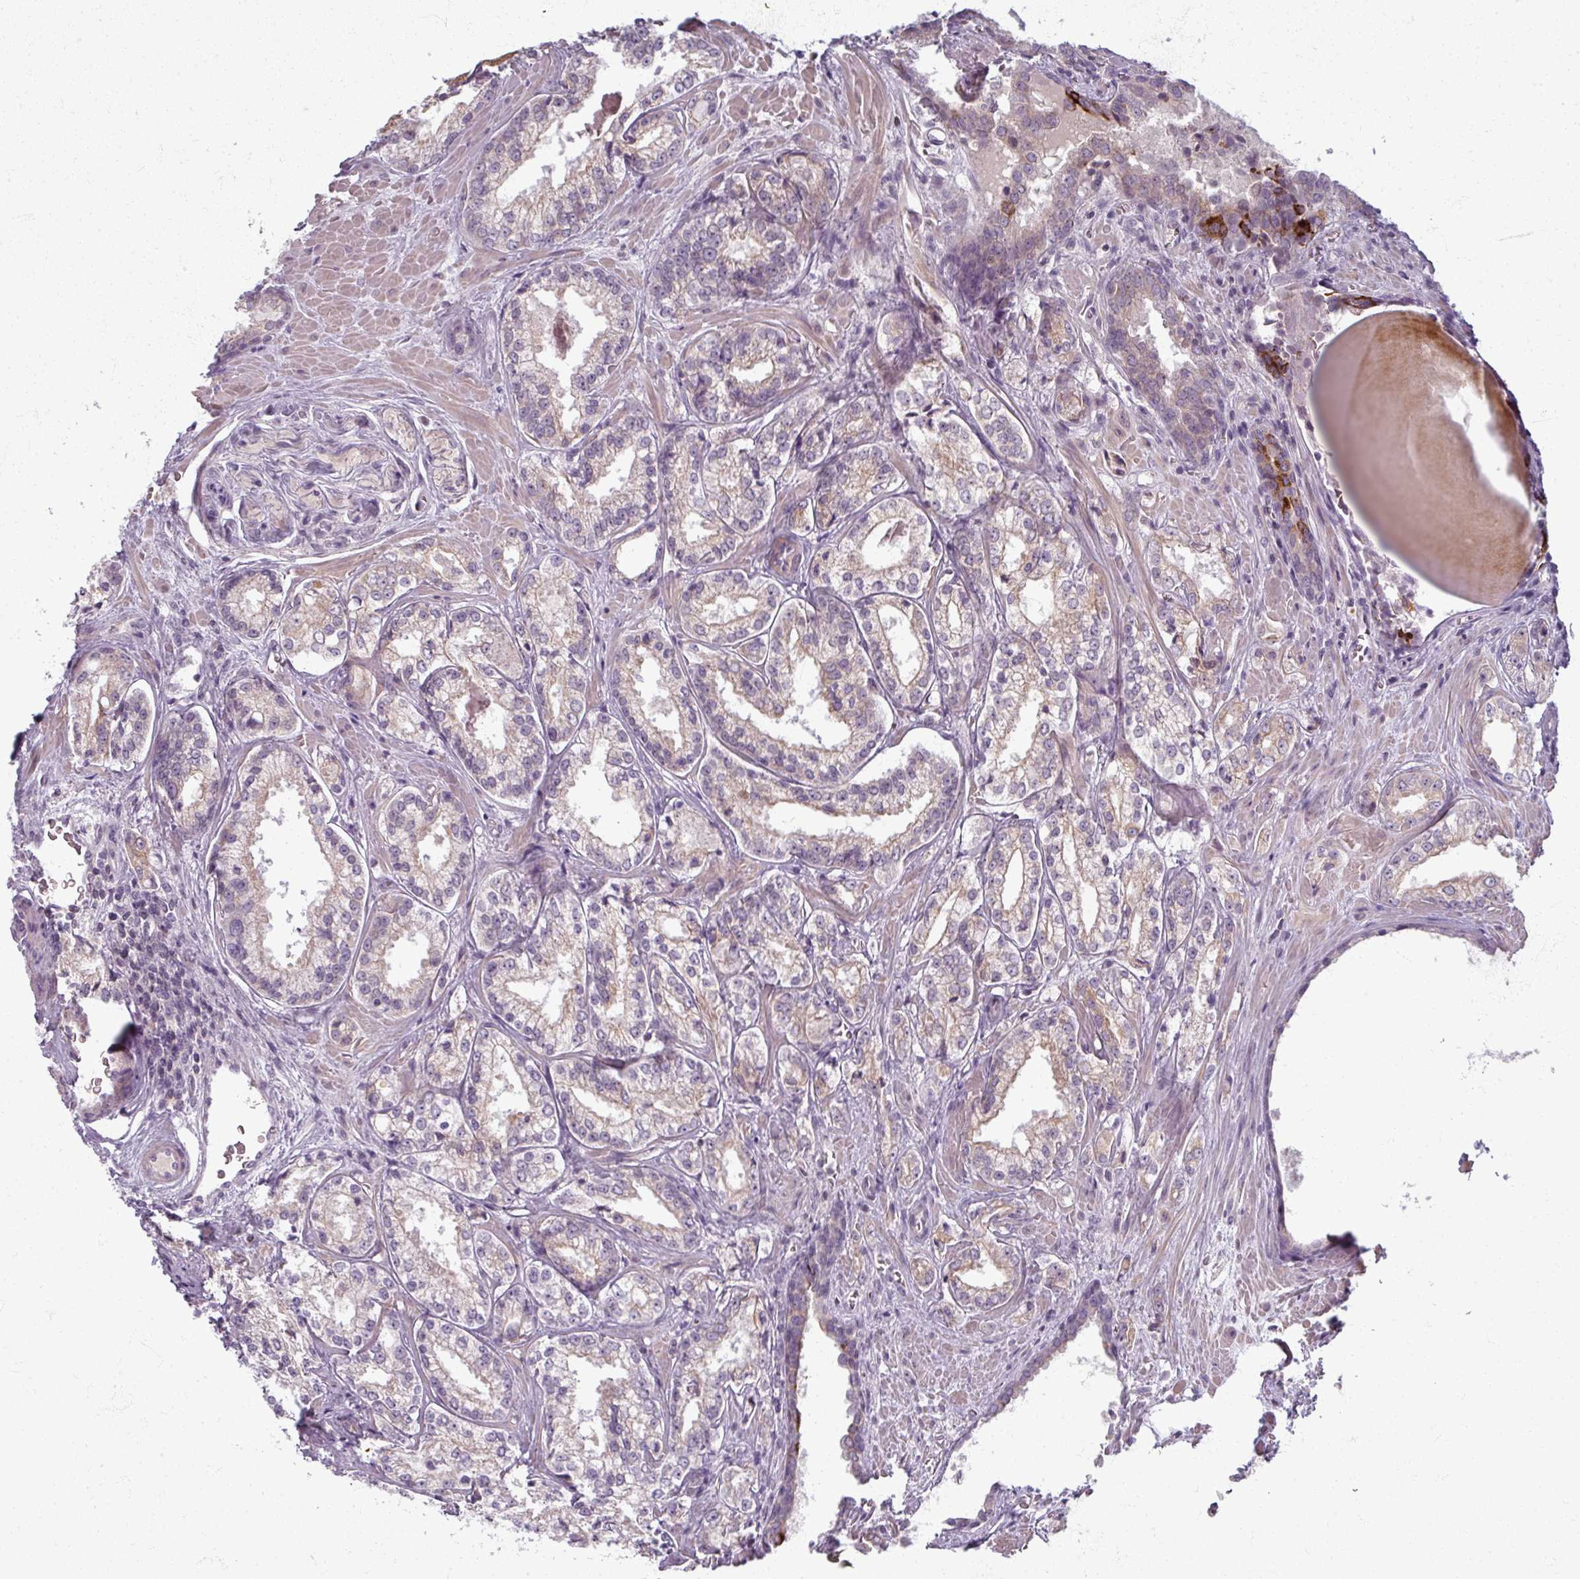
{"staining": {"intensity": "weak", "quantity": "<25%", "location": "cytoplasmic/membranous"}, "tissue": "prostate cancer", "cell_type": "Tumor cells", "image_type": "cancer", "snomed": [{"axis": "morphology", "description": "Adenocarcinoma, Low grade"}, {"axis": "topography", "description": "Prostate"}], "caption": "A histopathology image of low-grade adenocarcinoma (prostate) stained for a protein shows no brown staining in tumor cells.", "gene": "TTLL7", "patient": {"sex": "male", "age": 47}}